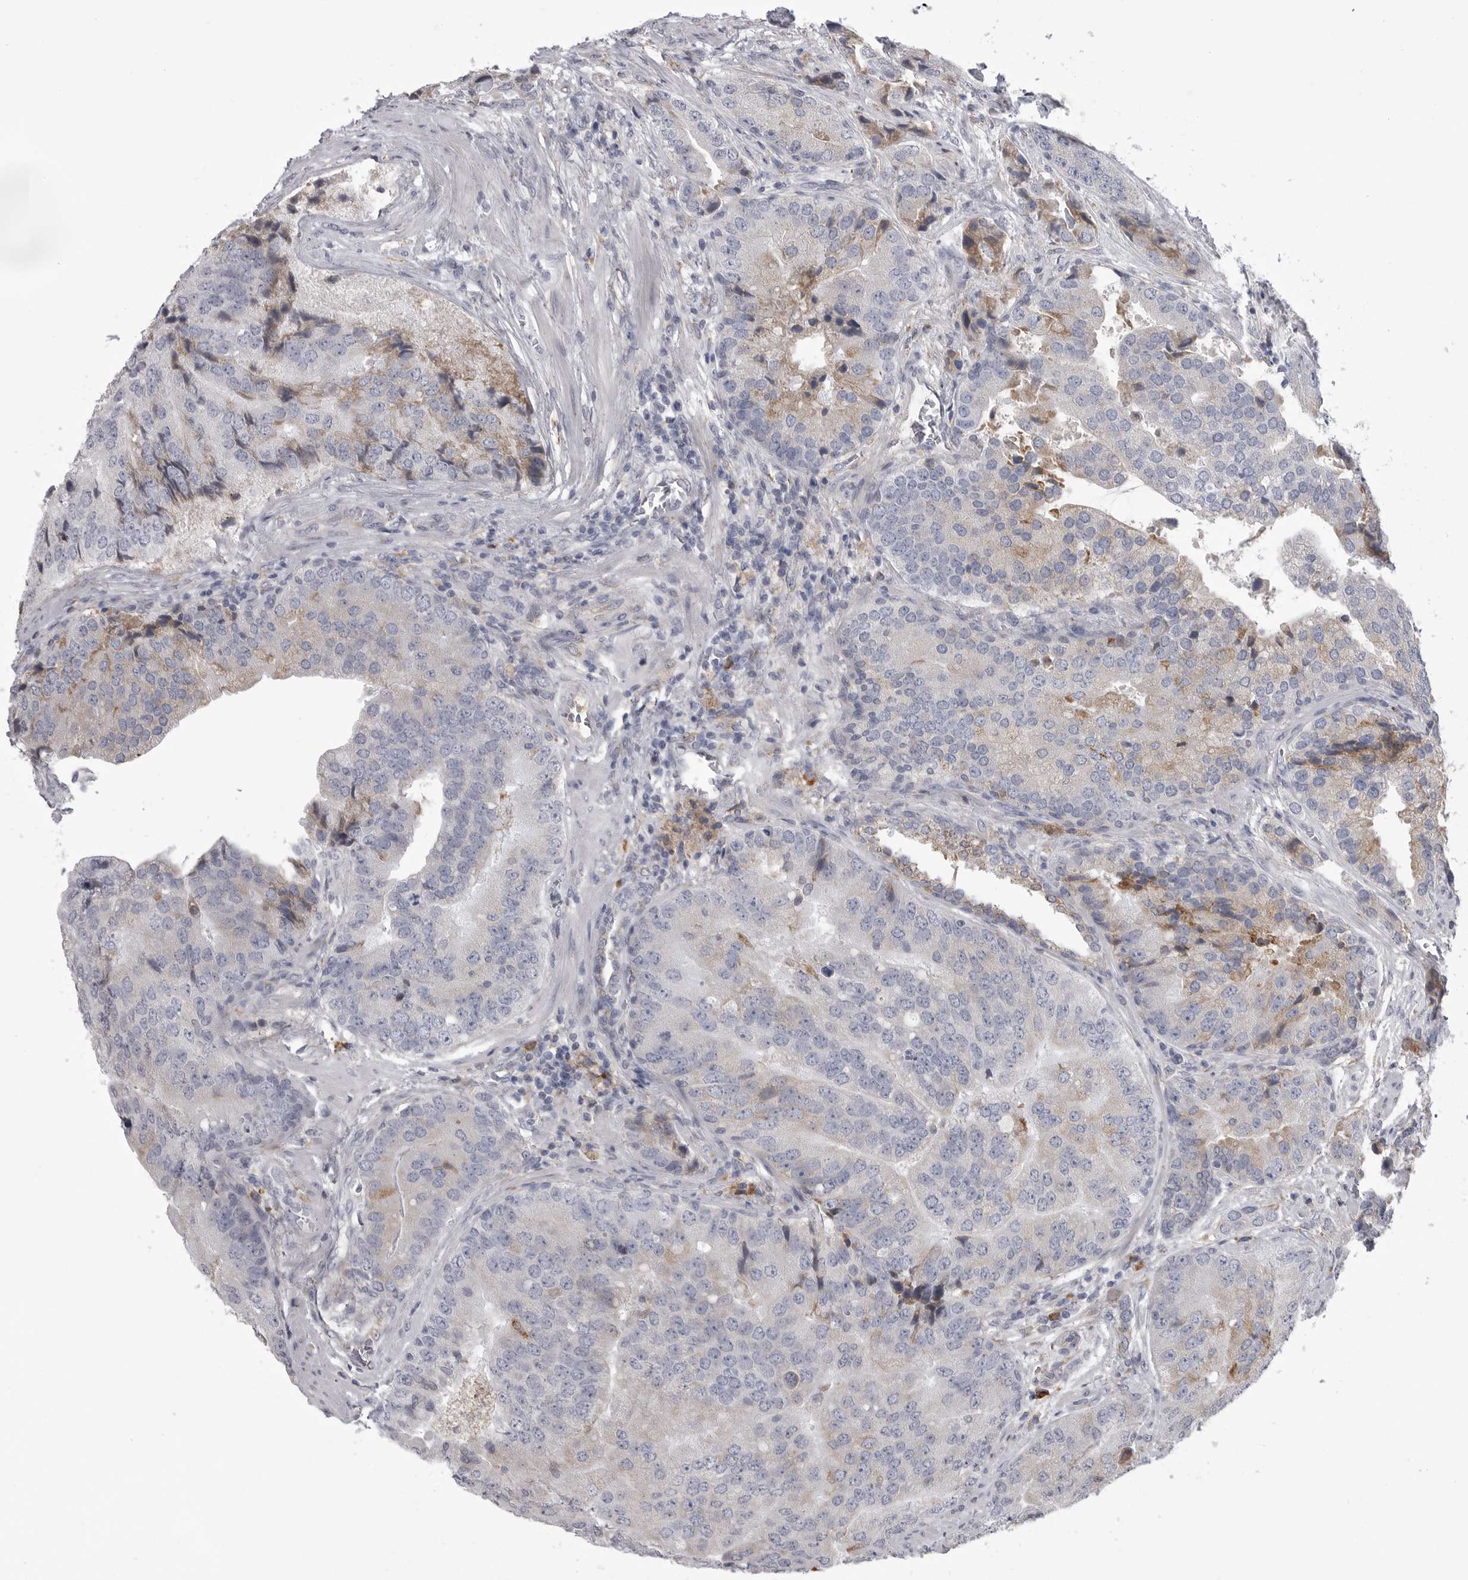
{"staining": {"intensity": "moderate", "quantity": "<25%", "location": "cytoplasmic/membranous"}, "tissue": "prostate cancer", "cell_type": "Tumor cells", "image_type": "cancer", "snomed": [{"axis": "morphology", "description": "Adenocarcinoma, High grade"}, {"axis": "topography", "description": "Prostate"}], "caption": "Immunohistochemistry image of human high-grade adenocarcinoma (prostate) stained for a protein (brown), which shows low levels of moderate cytoplasmic/membranous expression in about <25% of tumor cells.", "gene": "FKBP2", "patient": {"sex": "male", "age": 70}}